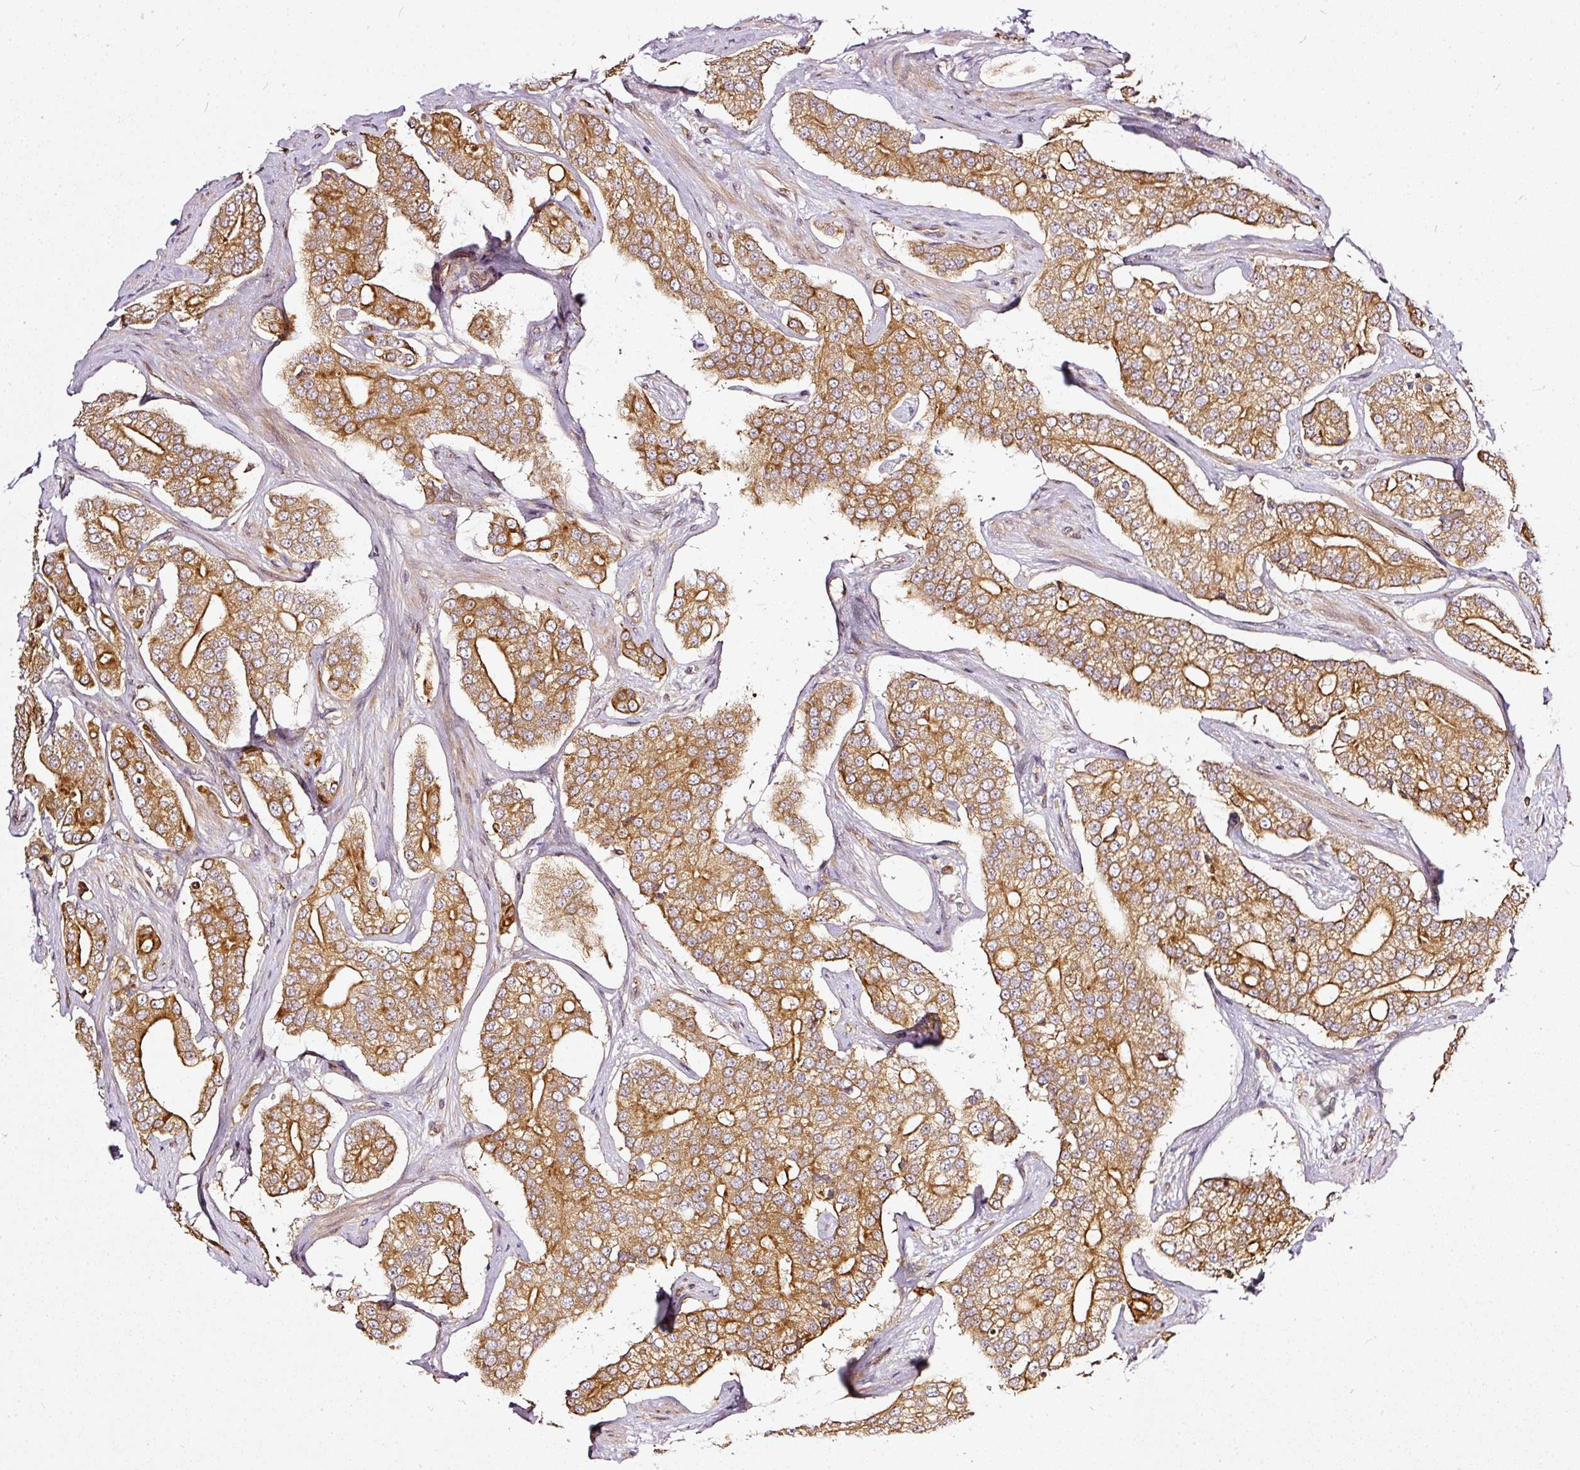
{"staining": {"intensity": "strong", "quantity": ">75%", "location": "cytoplasmic/membranous"}, "tissue": "prostate cancer", "cell_type": "Tumor cells", "image_type": "cancer", "snomed": [{"axis": "morphology", "description": "Adenocarcinoma, High grade"}, {"axis": "topography", "description": "Prostate"}], "caption": "Immunohistochemistry micrograph of prostate cancer (adenocarcinoma (high-grade)) stained for a protein (brown), which displays high levels of strong cytoplasmic/membranous positivity in about >75% of tumor cells.", "gene": "MIF4GD", "patient": {"sex": "male", "age": 71}}